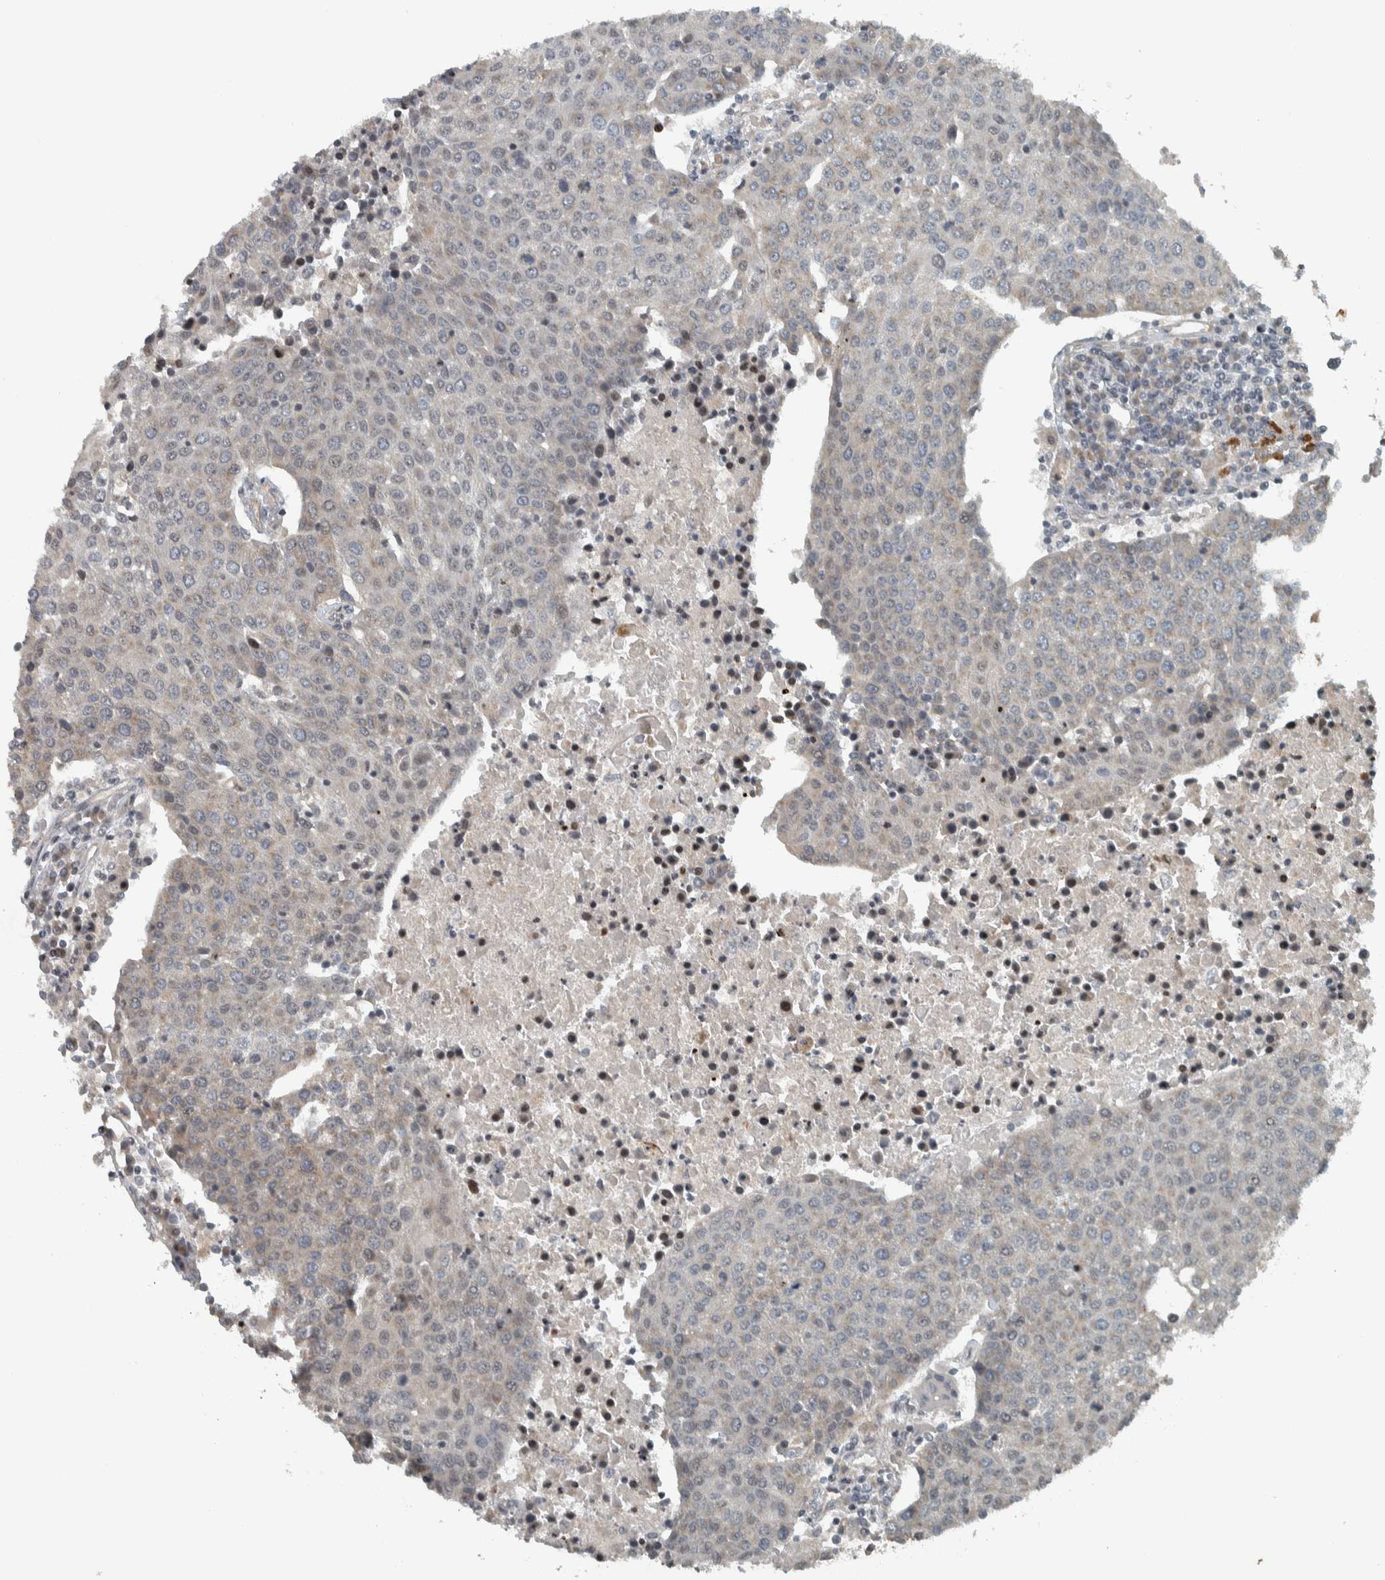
{"staining": {"intensity": "negative", "quantity": "none", "location": "none"}, "tissue": "urothelial cancer", "cell_type": "Tumor cells", "image_type": "cancer", "snomed": [{"axis": "morphology", "description": "Urothelial carcinoma, High grade"}, {"axis": "topography", "description": "Urinary bladder"}], "caption": "High-grade urothelial carcinoma stained for a protein using IHC displays no positivity tumor cells.", "gene": "NAPG", "patient": {"sex": "female", "age": 85}}